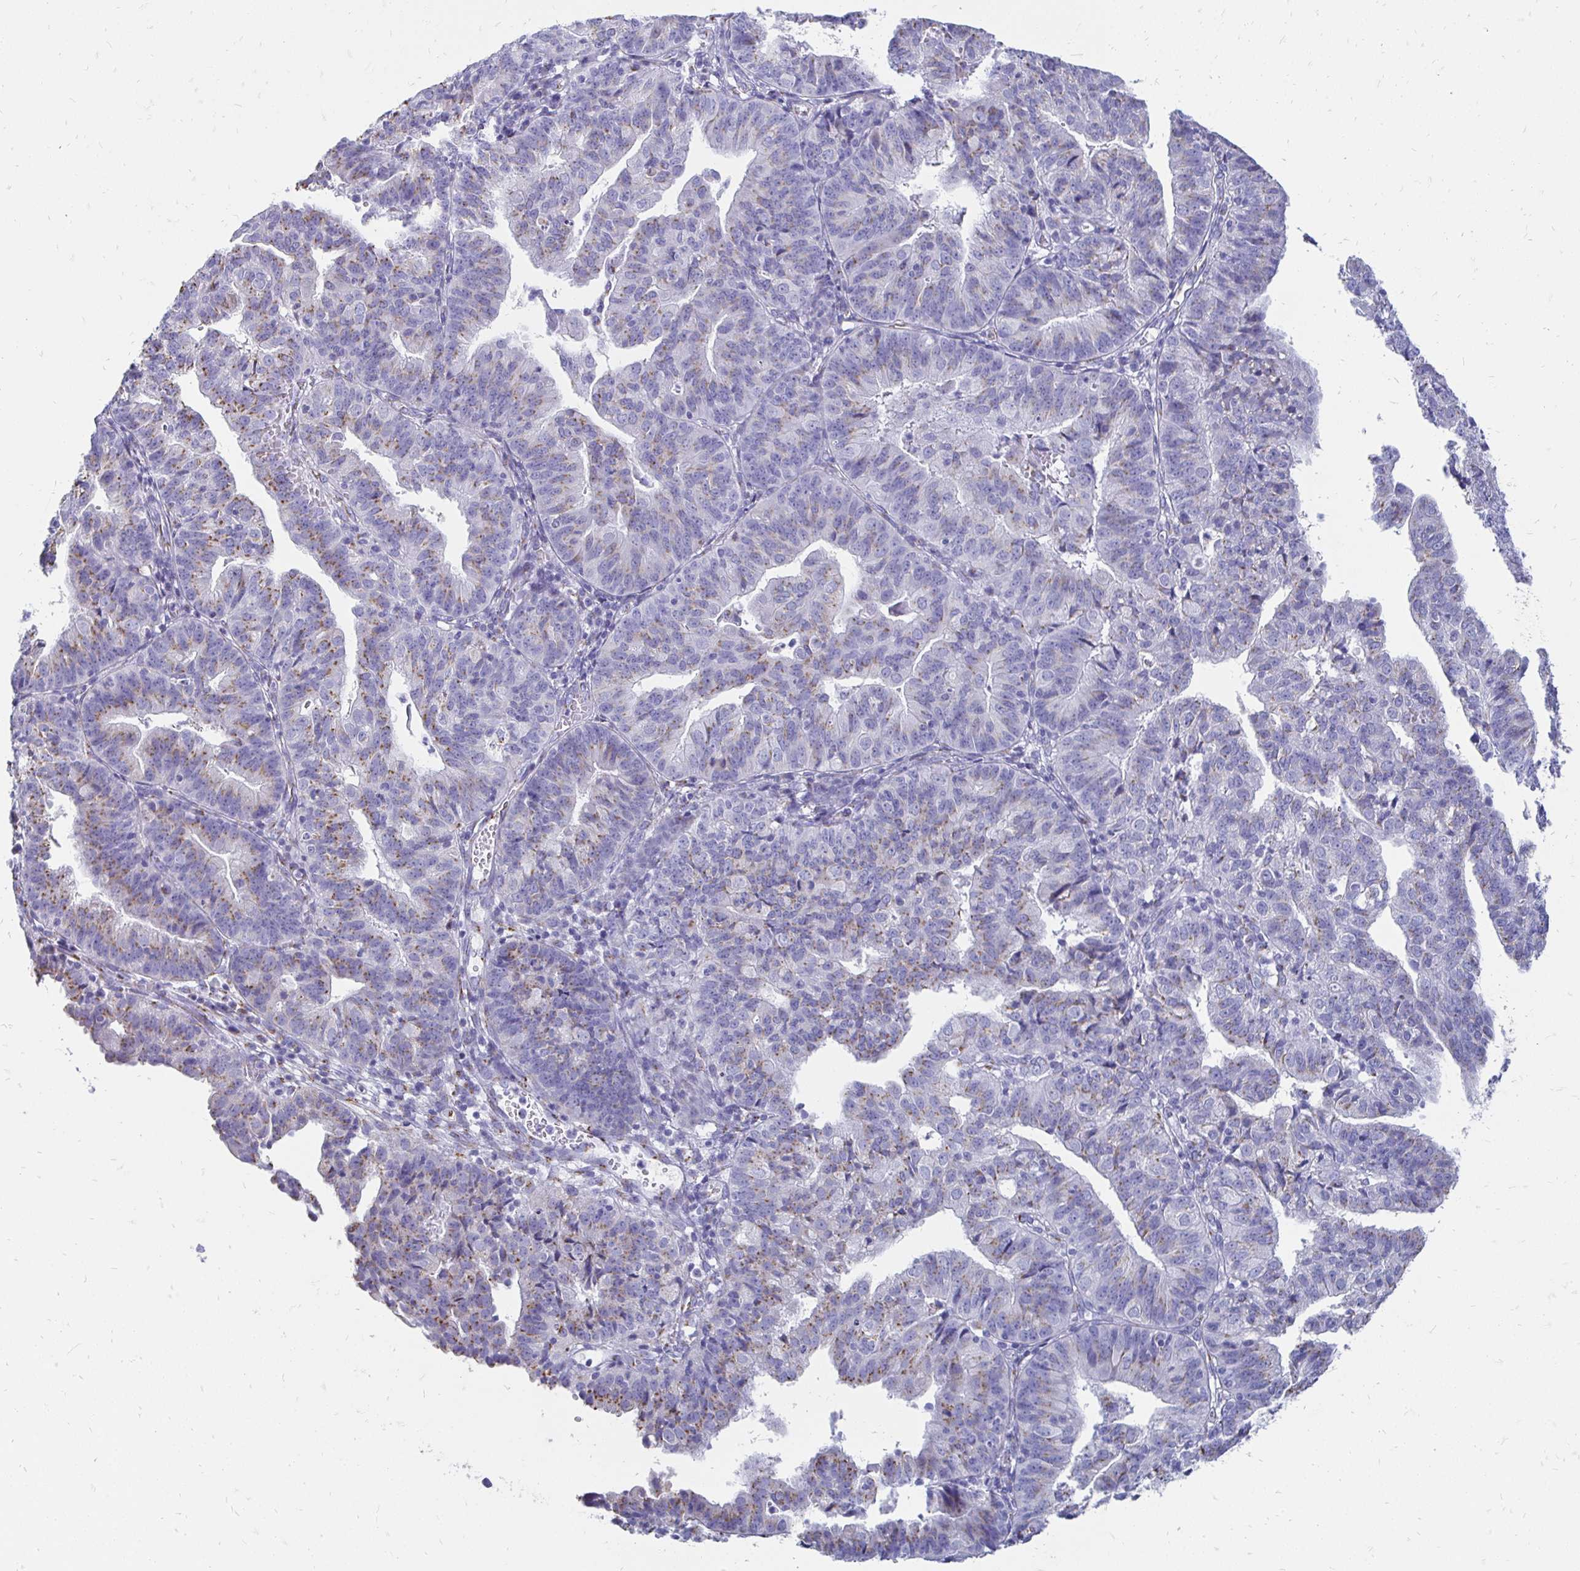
{"staining": {"intensity": "moderate", "quantity": "25%-75%", "location": "cytoplasmic/membranous"}, "tissue": "endometrial cancer", "cell_type": "Tumor cells", "image_type": "cancer", "snomed": [{"axis": "morphology", "description": "Adenocarcinoma, NOS"}, {"axis": "topography", "description": "Endometrium"}], "caption": "Human adenocarcinoma (endometrial) stained with a brown dye demonstrates moderate cytoplasmic/membranous positive expression in about 25%-75% of tumor cells.", "gene": "PAGE4", "patient": {"sex": "female", "age": 56}}